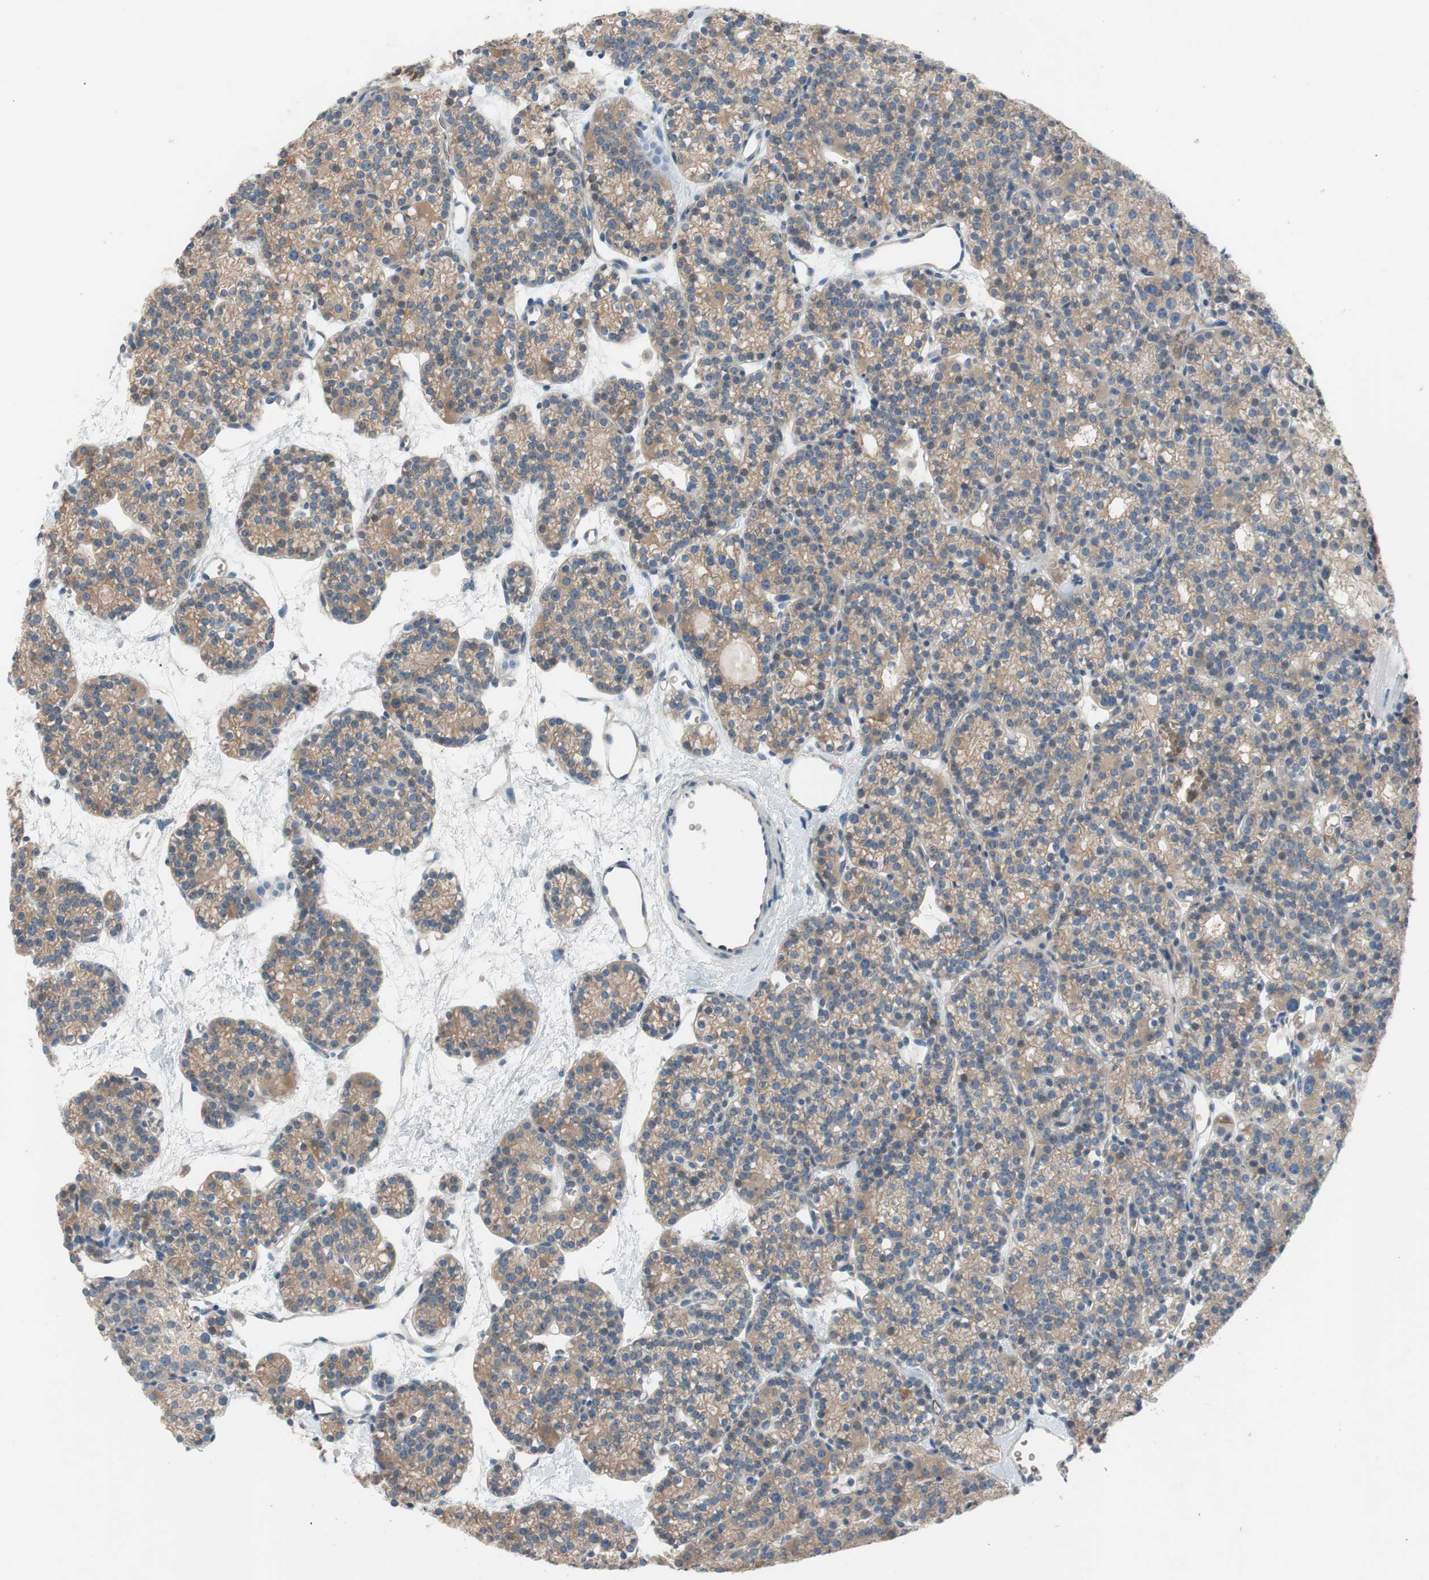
{"staining": {"intensity": "moderate", "quantity": ">75%", "location": "cytoplasmic/membranous"}, "tissue": "parathyroid gland", "cell_type": "Glandular cells", "image_type": "normal", "snomed": [{"axis": "morphology", "description": "Normal tissue, NOS"}, {"axis": "topography", "description": "Parathyroid gland"}], "caption": "The immunohistochemical stain labels moderate cytoplasmic/membranous positivity in glandular cells of benign parathyroid gland.", "gene": "ADD2", "patient": {"sex": "female", "age": 64}}